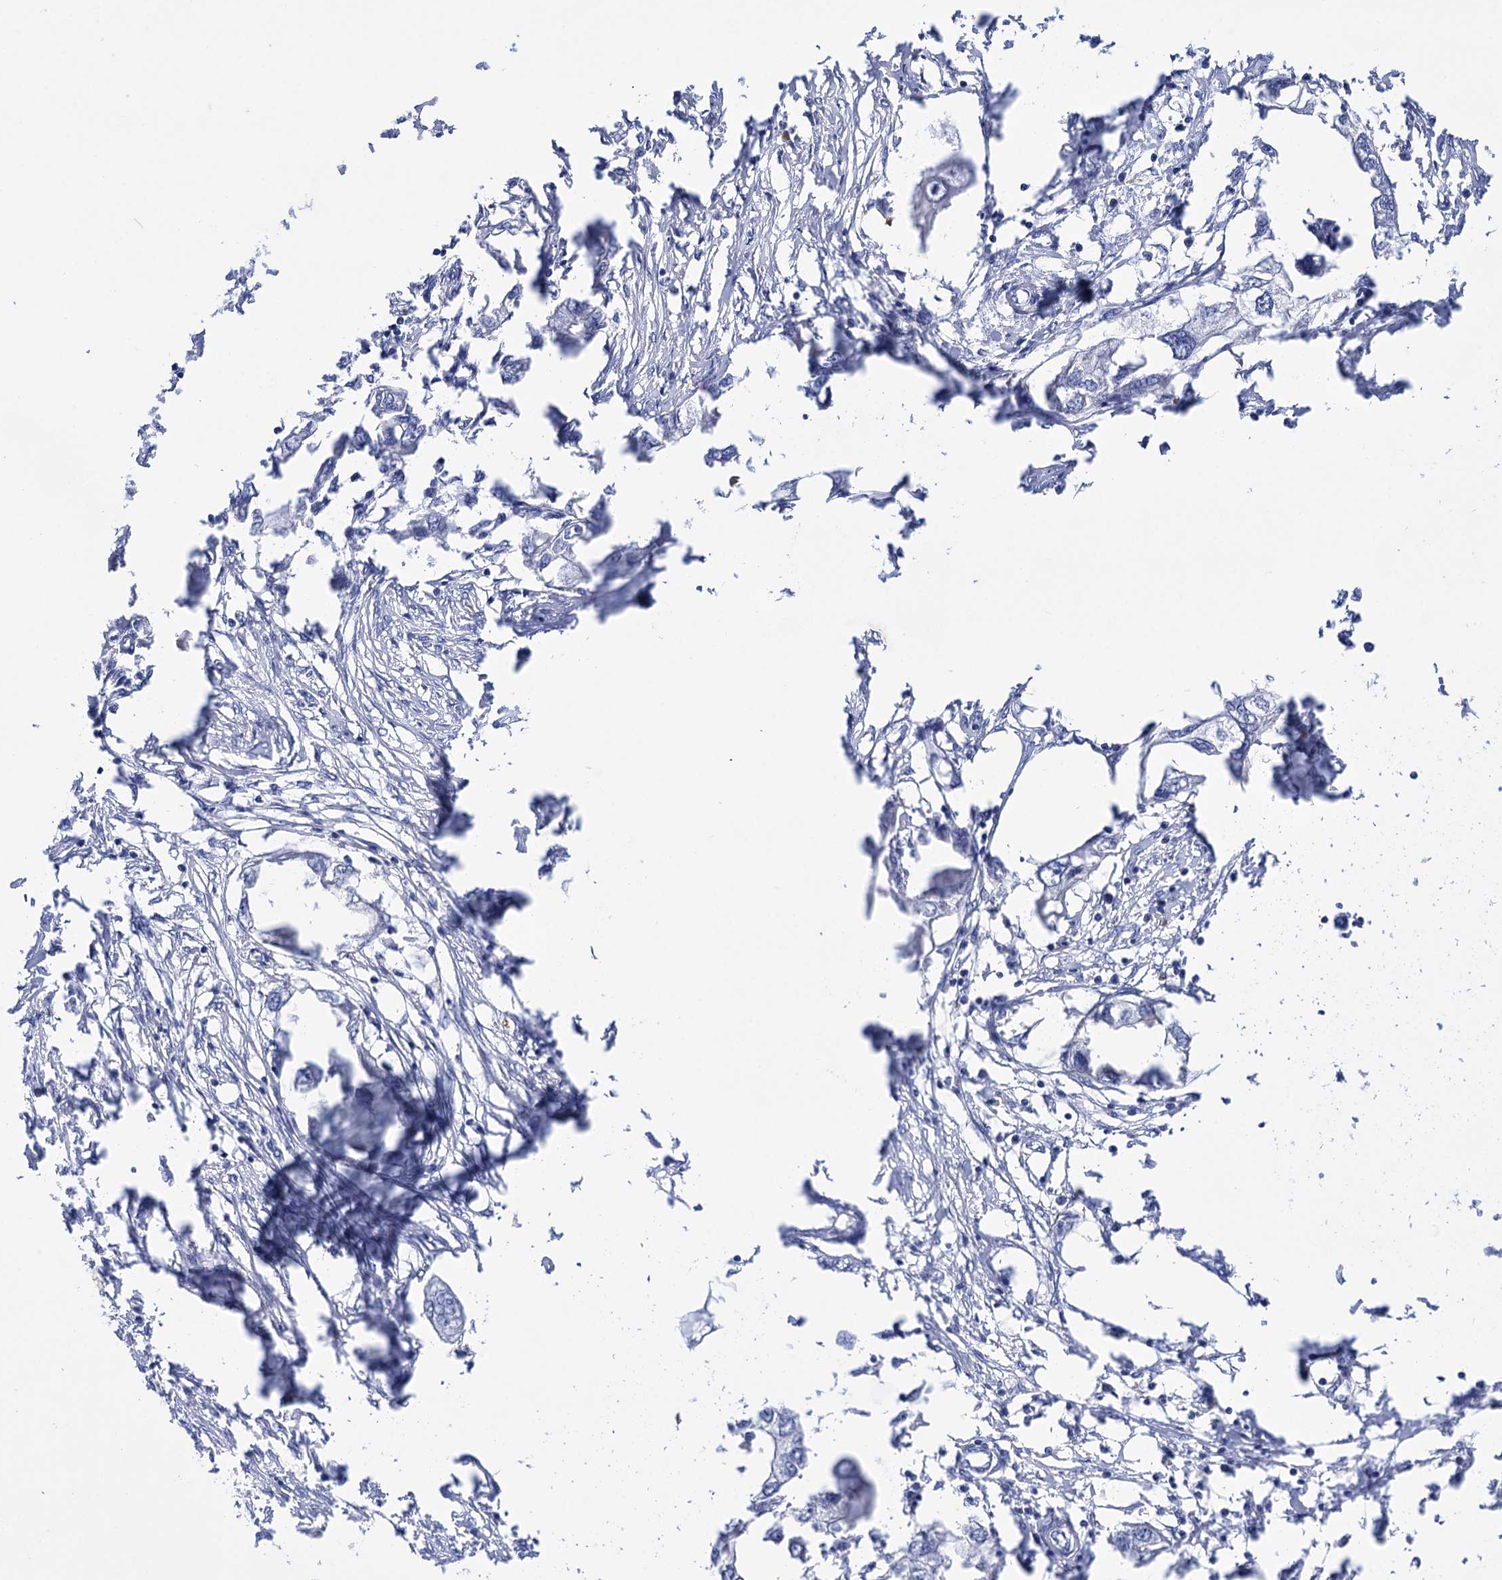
{"staining": {"intensity": "negative", "quantity": "none", "location": "none"}, "tissue": "endometrial cancer", "cell_type": "Tumor cells", "image_type": "cancer", "snomed": [{"axis": "morphology", "description": "Adenocarcinoma, NOS"}, {"axis": "morphology", "description": "Adenocarcinoma, metastatic, NOS"}, {"axis": "topography", "description": "Adipose tissue"}, {"axis": "topography", "description": "Endometrium"}], "caption": "Tumor cells are negative for brown protein staining in endometrial cancer.", "gene": "BBS4", "patient": {"sex": "female", "age": 67}}